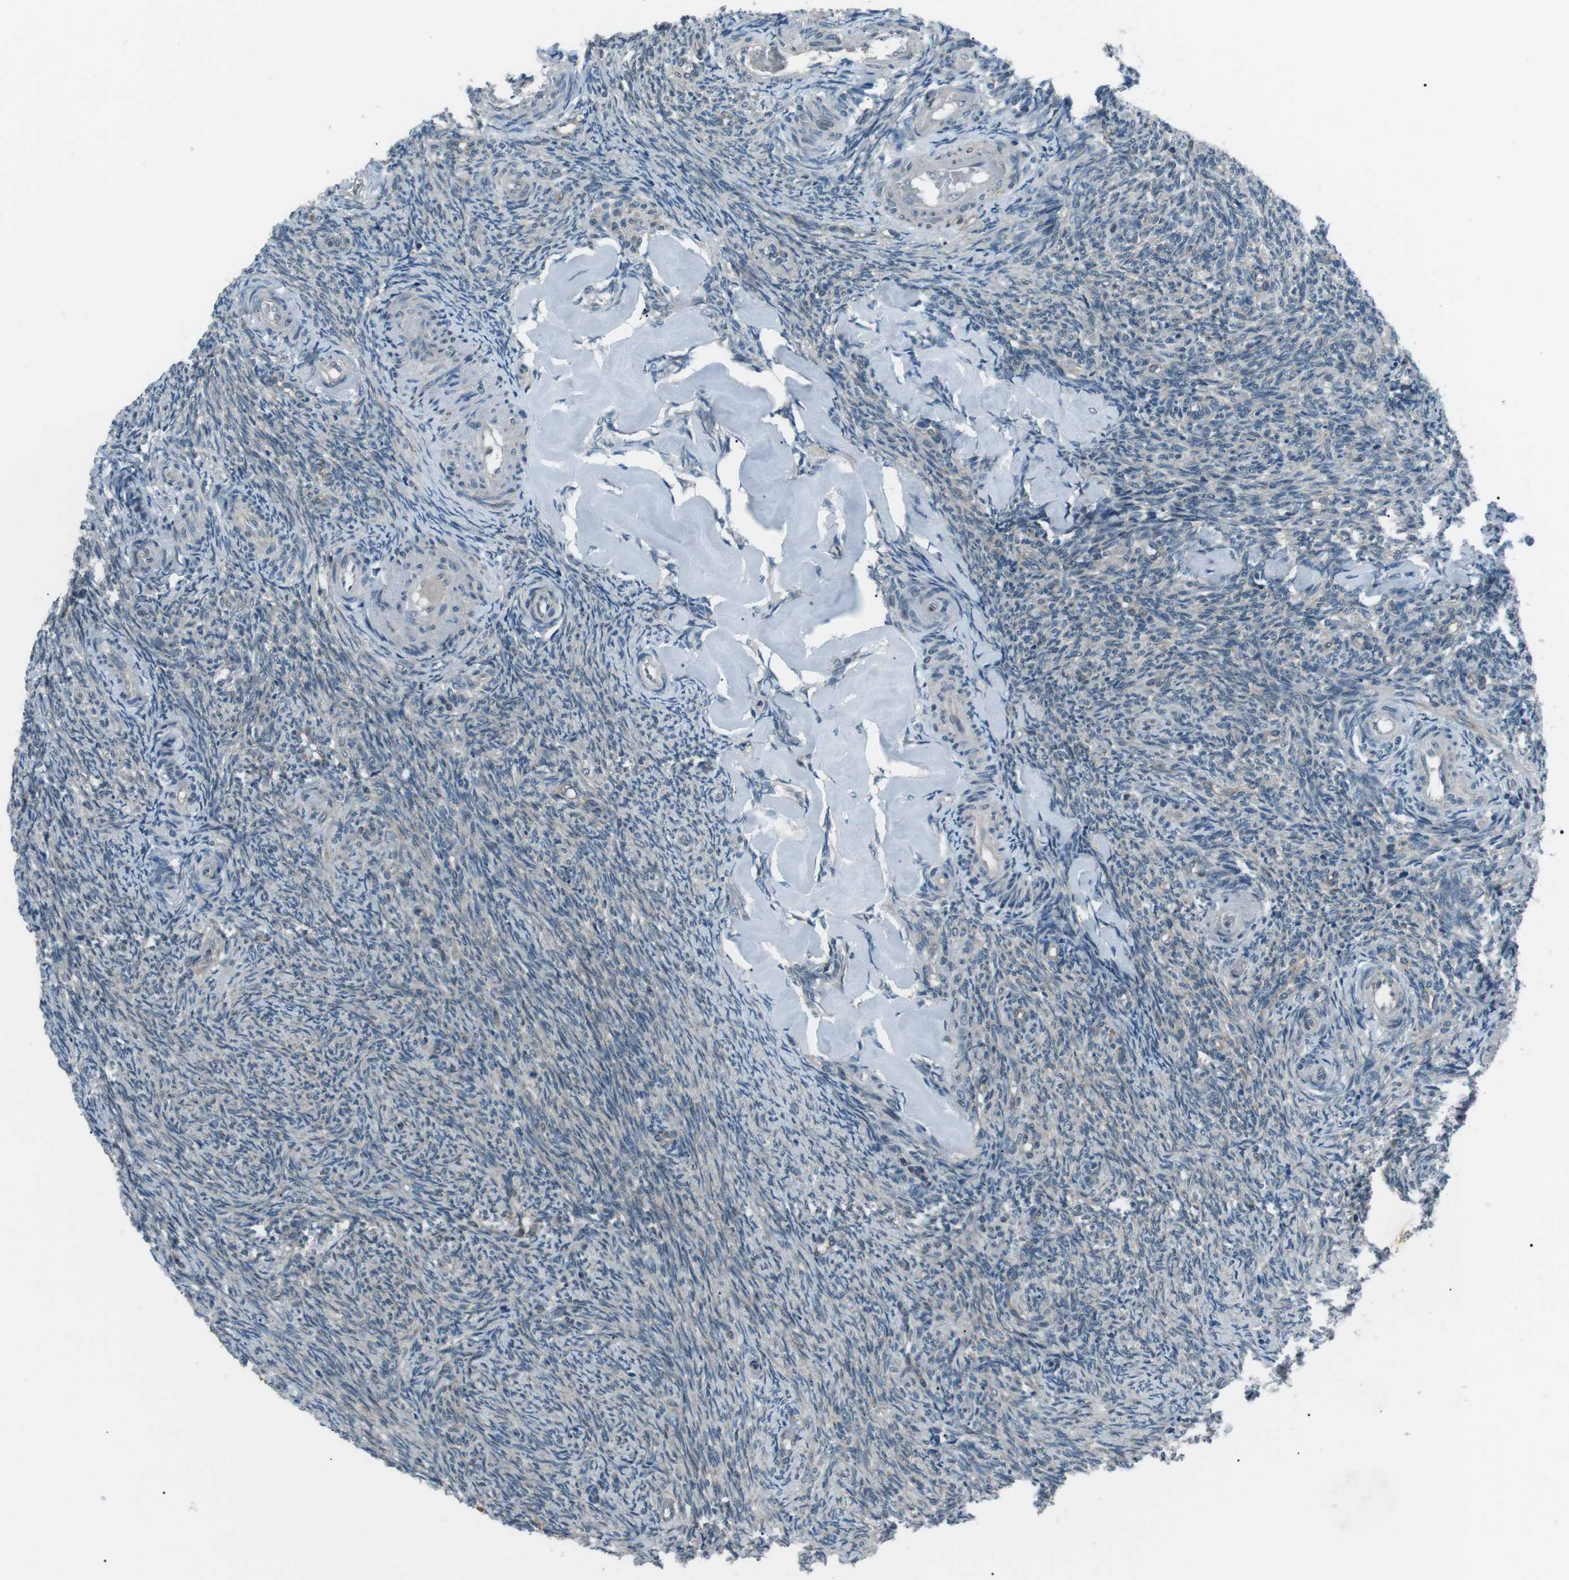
{"staining": {"intensity": "moderate", "quantity": ">75%", "location": "cytoplasmic/membranous"}, "tissue": "ovary", "cell_type": "Follicle cells", "image_type": "normal", "snomed": [{"axis": "morphology", "description": "Normal tissue, NOS"}, {"axis": "topography", "description": "Ovary"}], "caption": "Immunohistochemical staining of unremarkable ovary reveals >75% levels of moderate cytoplasmic/membranous protein expression in approximately >75% of follicle cells.", "gene": "LRIG2", "patient": {"sex": "female", "age": 41}}